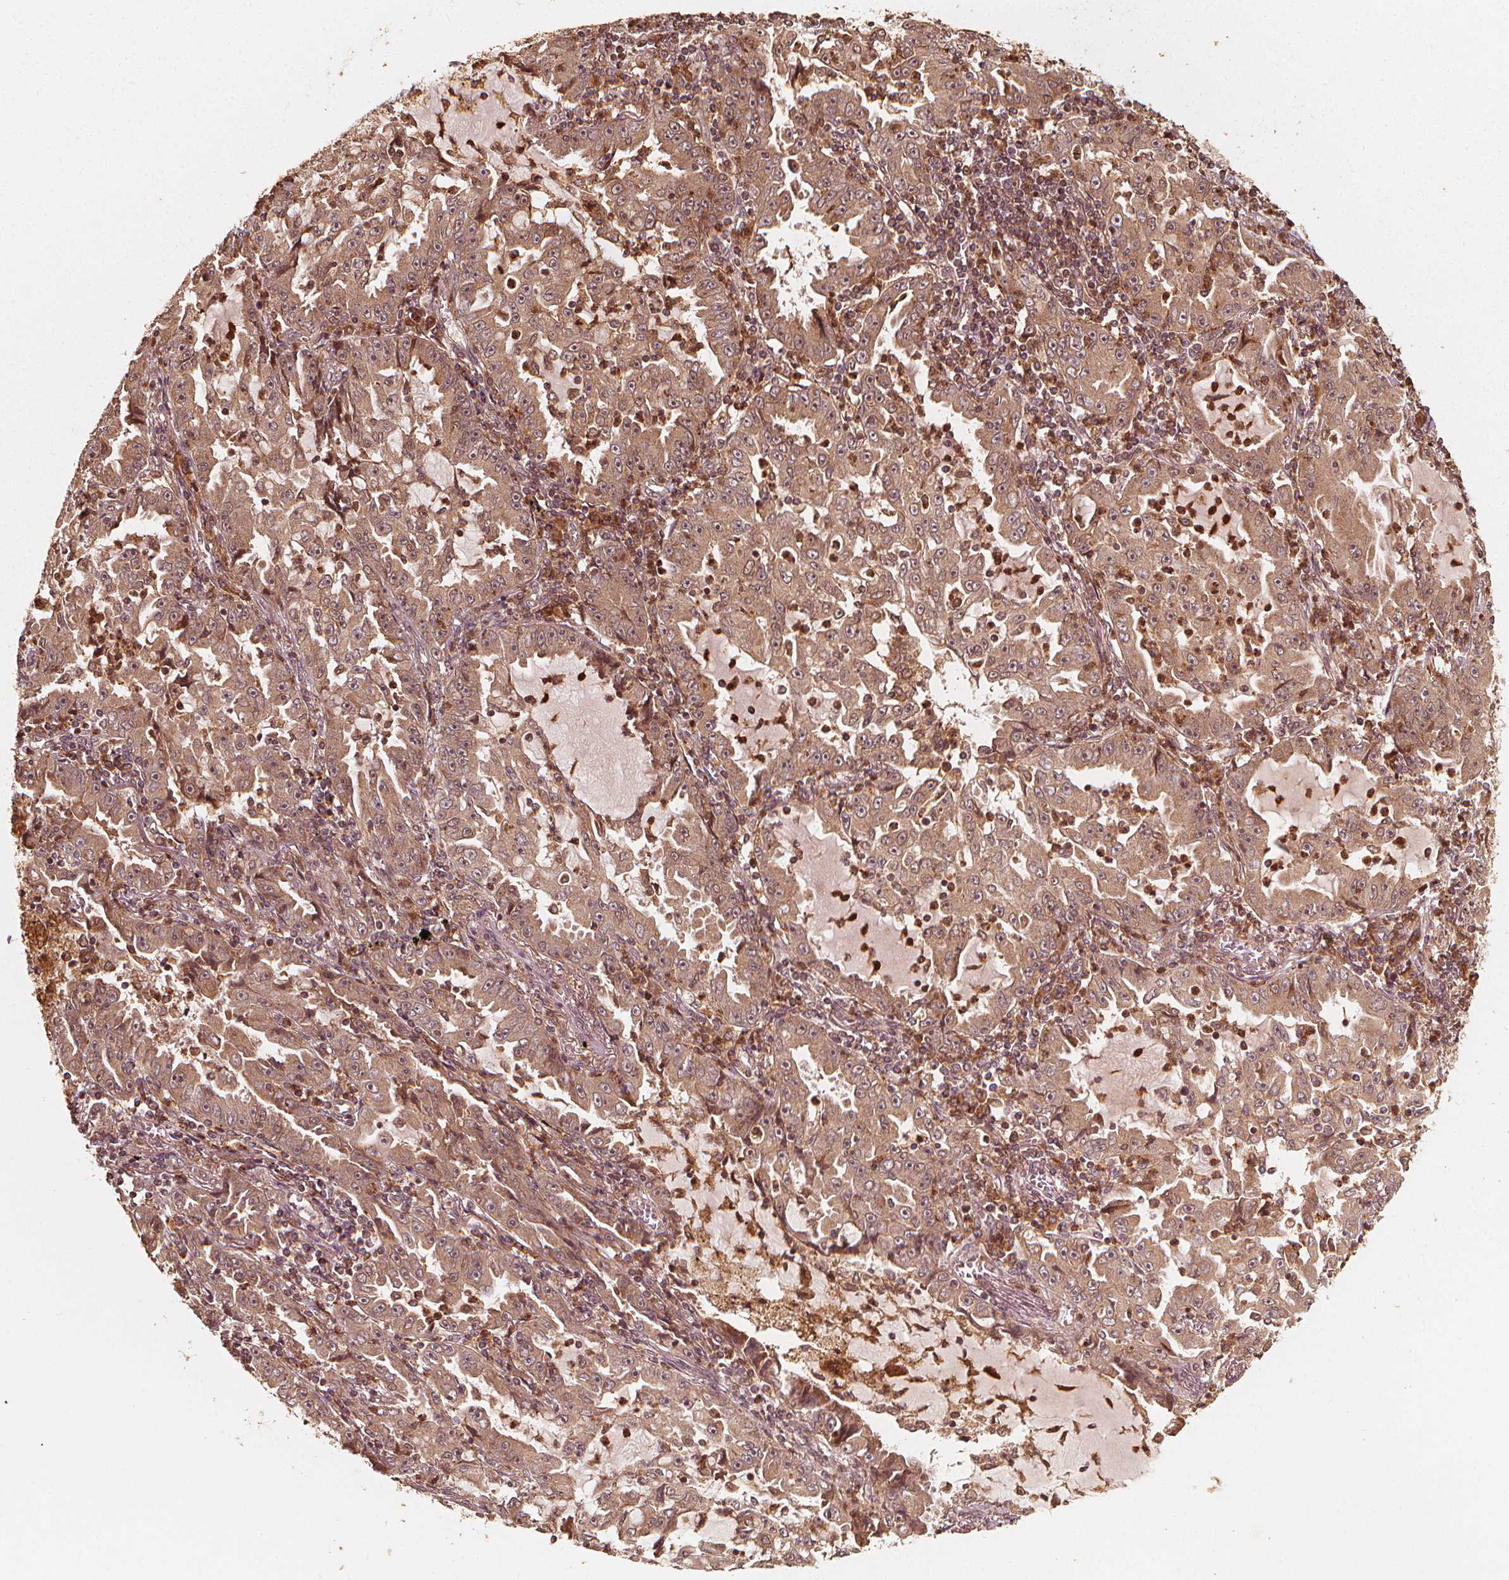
{"staining": {"intensity": "moderate", "quantity": ">75%", "location": "cytoplasmic/membranous,nuclear"}, "tissue": "lung cancer", "cell_type": "Tumor cells", "image_type": "cancer", "snomed": [{"axis": "morphology", "description": "Adenocarcinoma, NOS"}, {"axis": "topography", "description": "Lung"}], "caption": "The micrograph shows staining of lung adenocarcinoma, revealing moderate cytoplasmic/membranous and nuclear protein expression (brown color) within tumor cells.", "gene": "NPC1", "patient": {"sex": "female", "age": 52}}